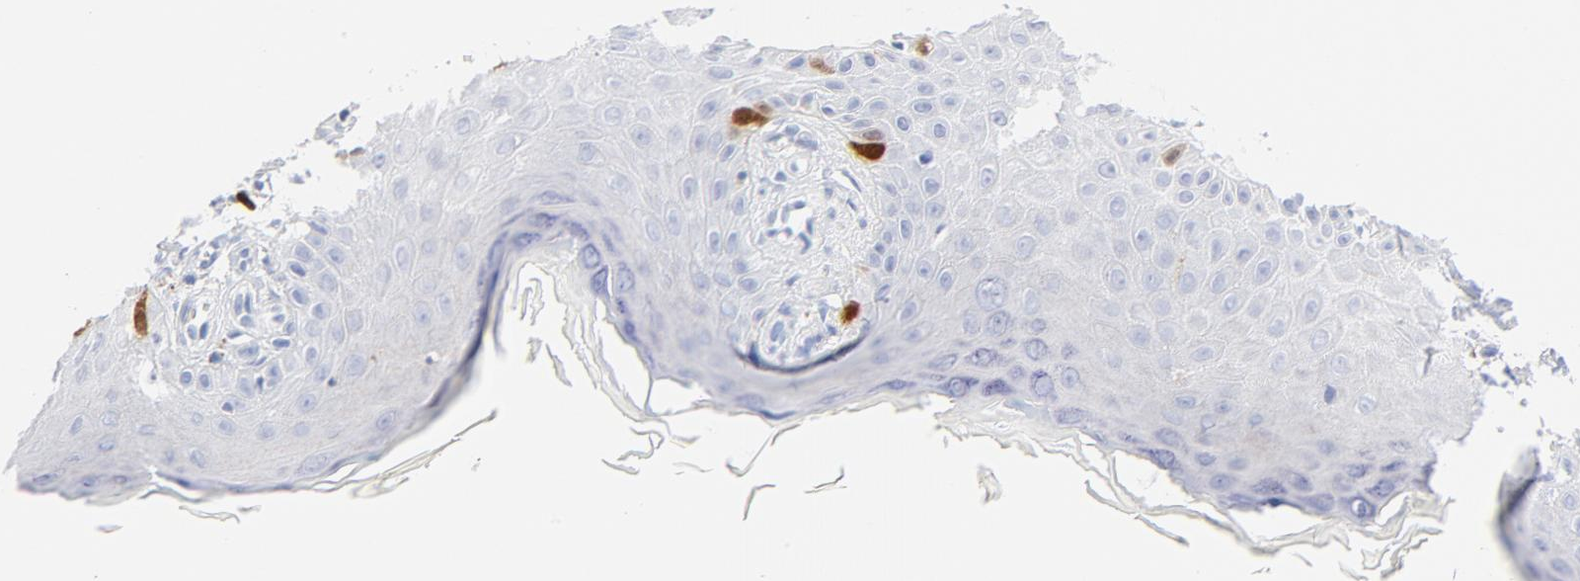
{"staining": {"intensity": "strong", "quantity": "<25%", "location": "nuclear"}, "tissue": "skin cancer", "cell_type": "Tumor cells", "image_type": "cancer", "snomed": [{"axis": "morphology", "description": "Squamous cell carcinoma, NOS"}, {"axis": "topography", "description": "Skin"}], "caption": "This is a histology image of IHC staining of skin squamous cell carcinoma, which shows strong positivity in the nuclear of tumor cells.", "gene": "CDC20", "patient": {"sex": "female", "age": 40}}